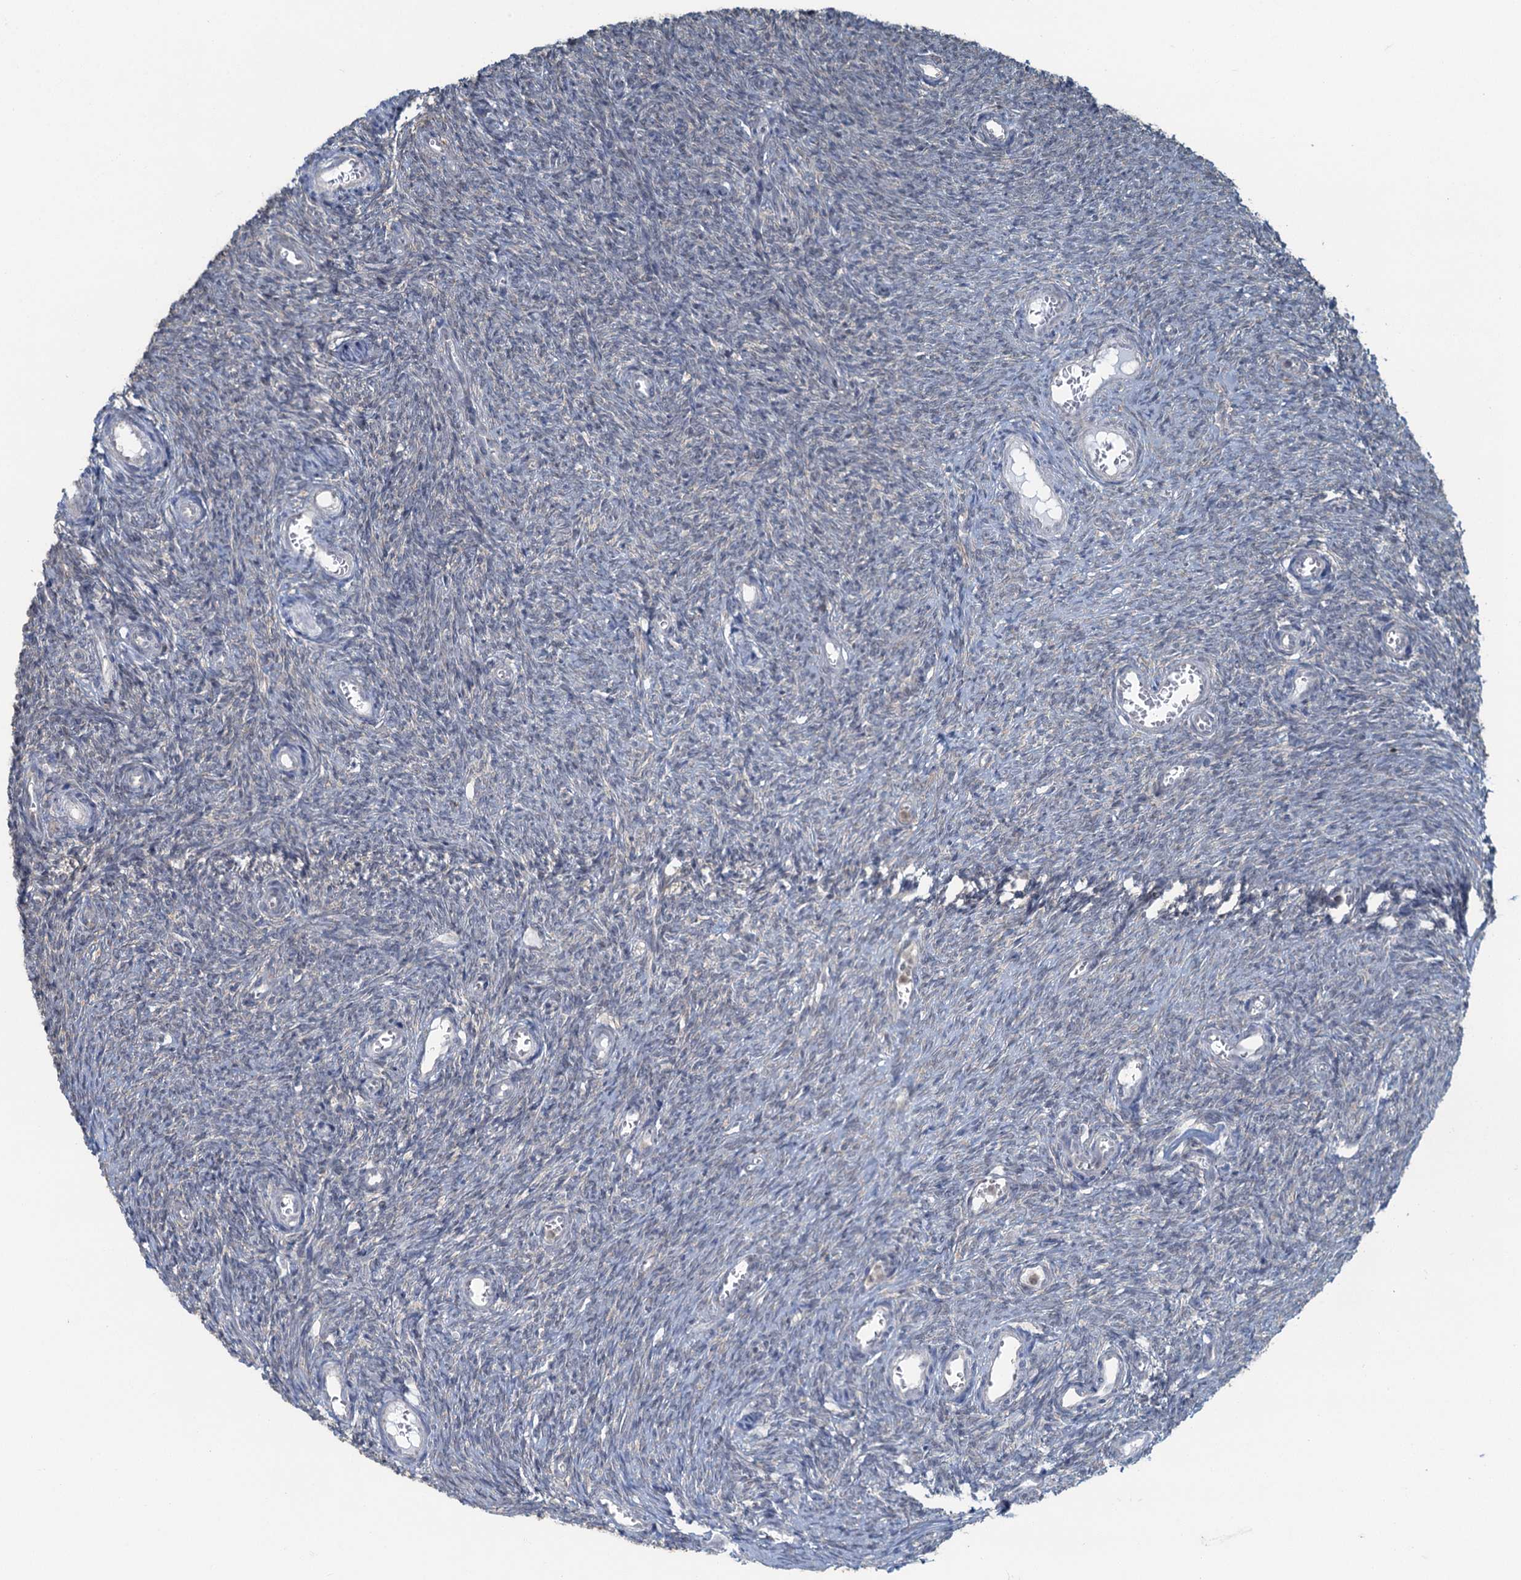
{"staining": {"intensity": "negative", "quantity": "none", "location": "none"}, "tissue": "ovary", "cell_type": "Ovarian stroma cells", "image_type": "normal", "snomed": [{"axis": "morphology", "description": "Normal tissue, NOS"}, {"axis": "topography", "description": "Ovary"}], "caption": "High power microscopy histopathology image of an immunohistochemistry (IHC) micrograph of benign ovary, revealing no significant staining in ovarian stroma cells. Brightfield microscopy of immunohistochemistry (IHC) stained with DAB (3,3'-diaminobenzidine) (brown) and hematoxylin (blue), captured at high magnification.", "gene": "TEX35", "patient": {"sex": "female", "age": 44}}